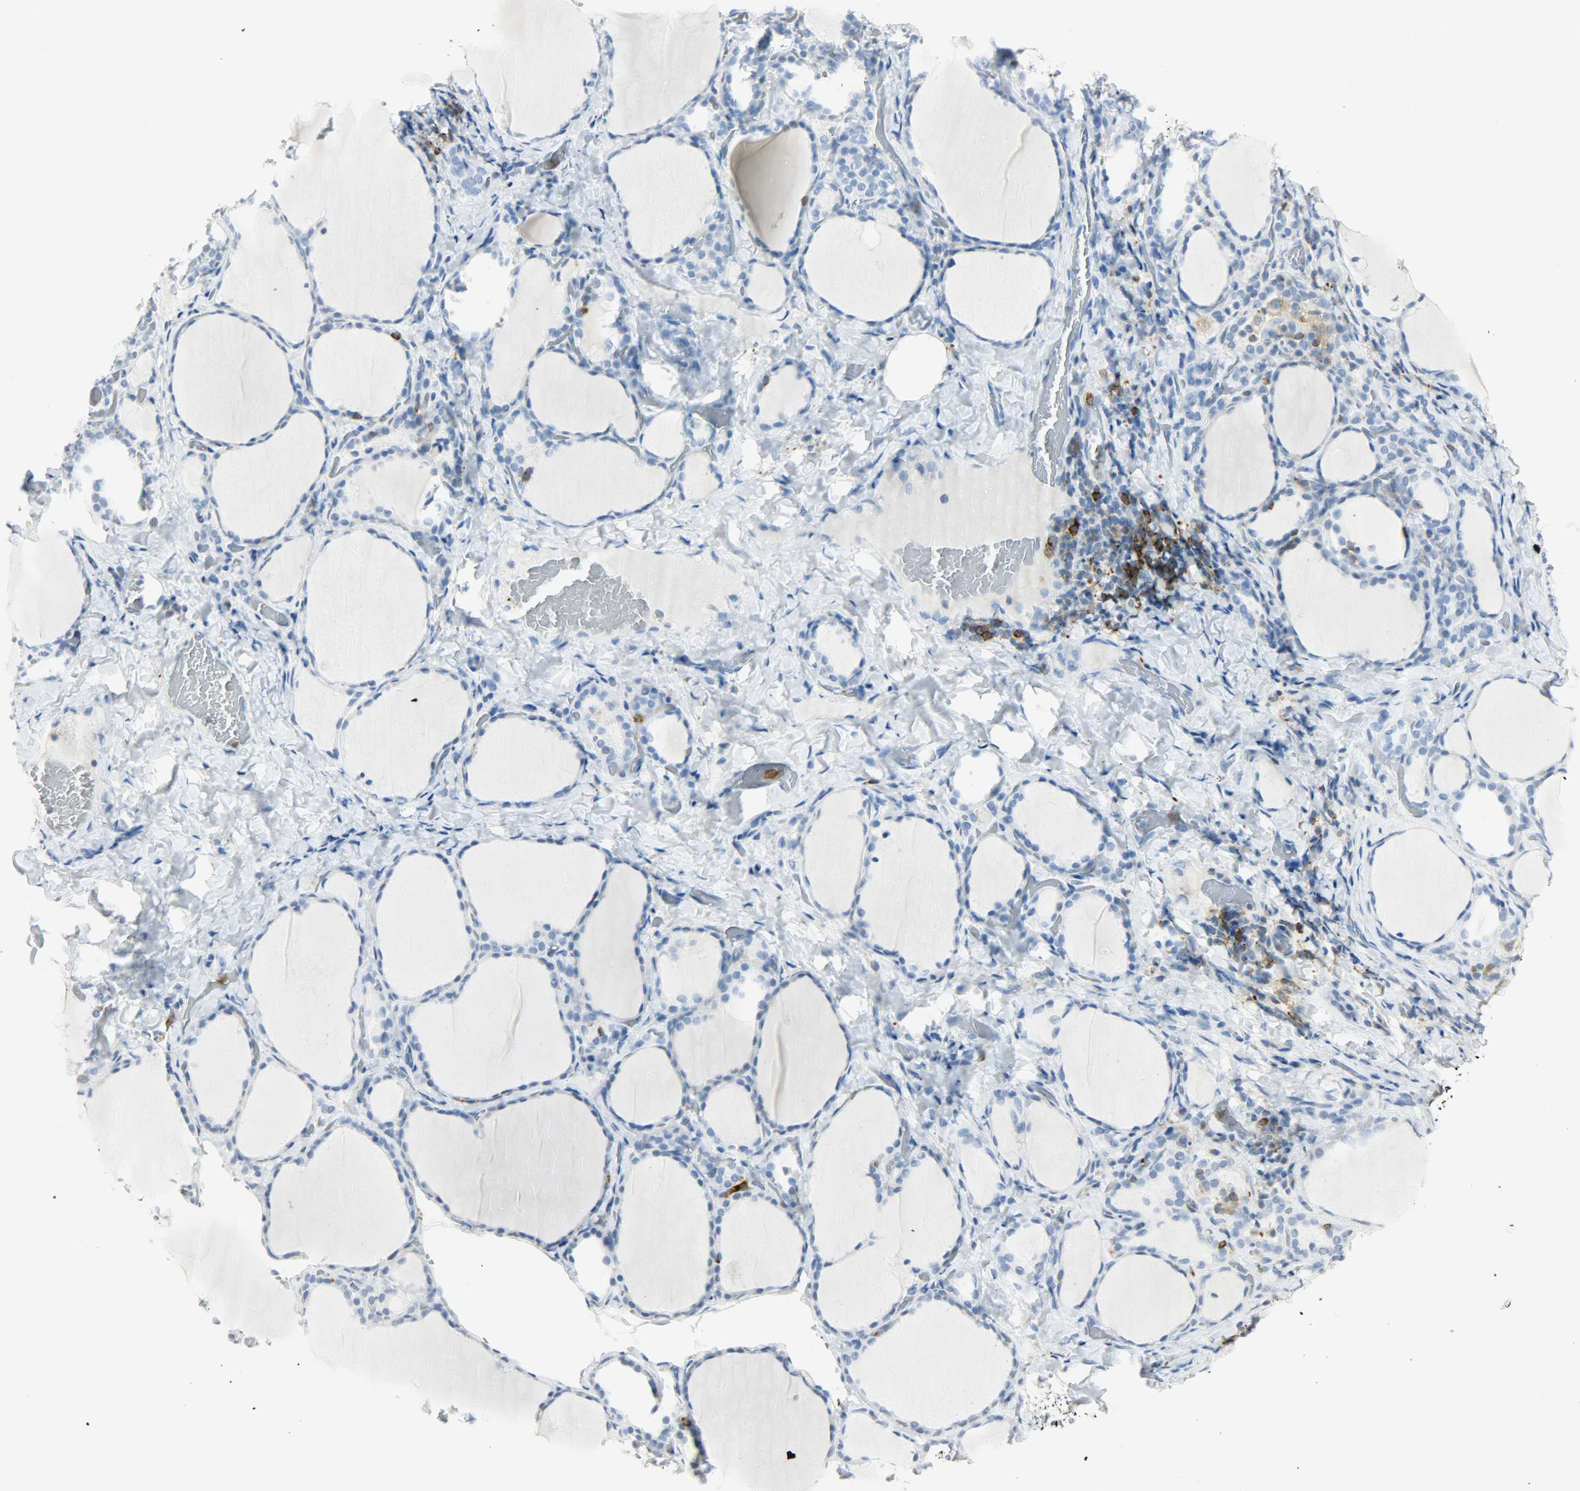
{"staining": {"intensity": "negative", "quantity": "none", "location": "none"}, "tissue": "thyroid gland", "cell_type": "Glandular cells", "image_type": "normal", "snomed": [{"axis": "morphology", "description": "Normal tissue, NOS"}, {"axis": "morphology", "description": "Papillary adenocarcinoma, NOS"}, {"axis": "topography", "description": "Thyroid gland"}], "caption": "Glandular cells show no significant protein positivity in benign thyroid gland. (Stains: DAB immunohistochemistry with hematoxylin counter stain, Microscopy: brightfield microscopy at high magnification).", "gene": "PTPN6", "patient": {"sex": "female", "age": 30}}